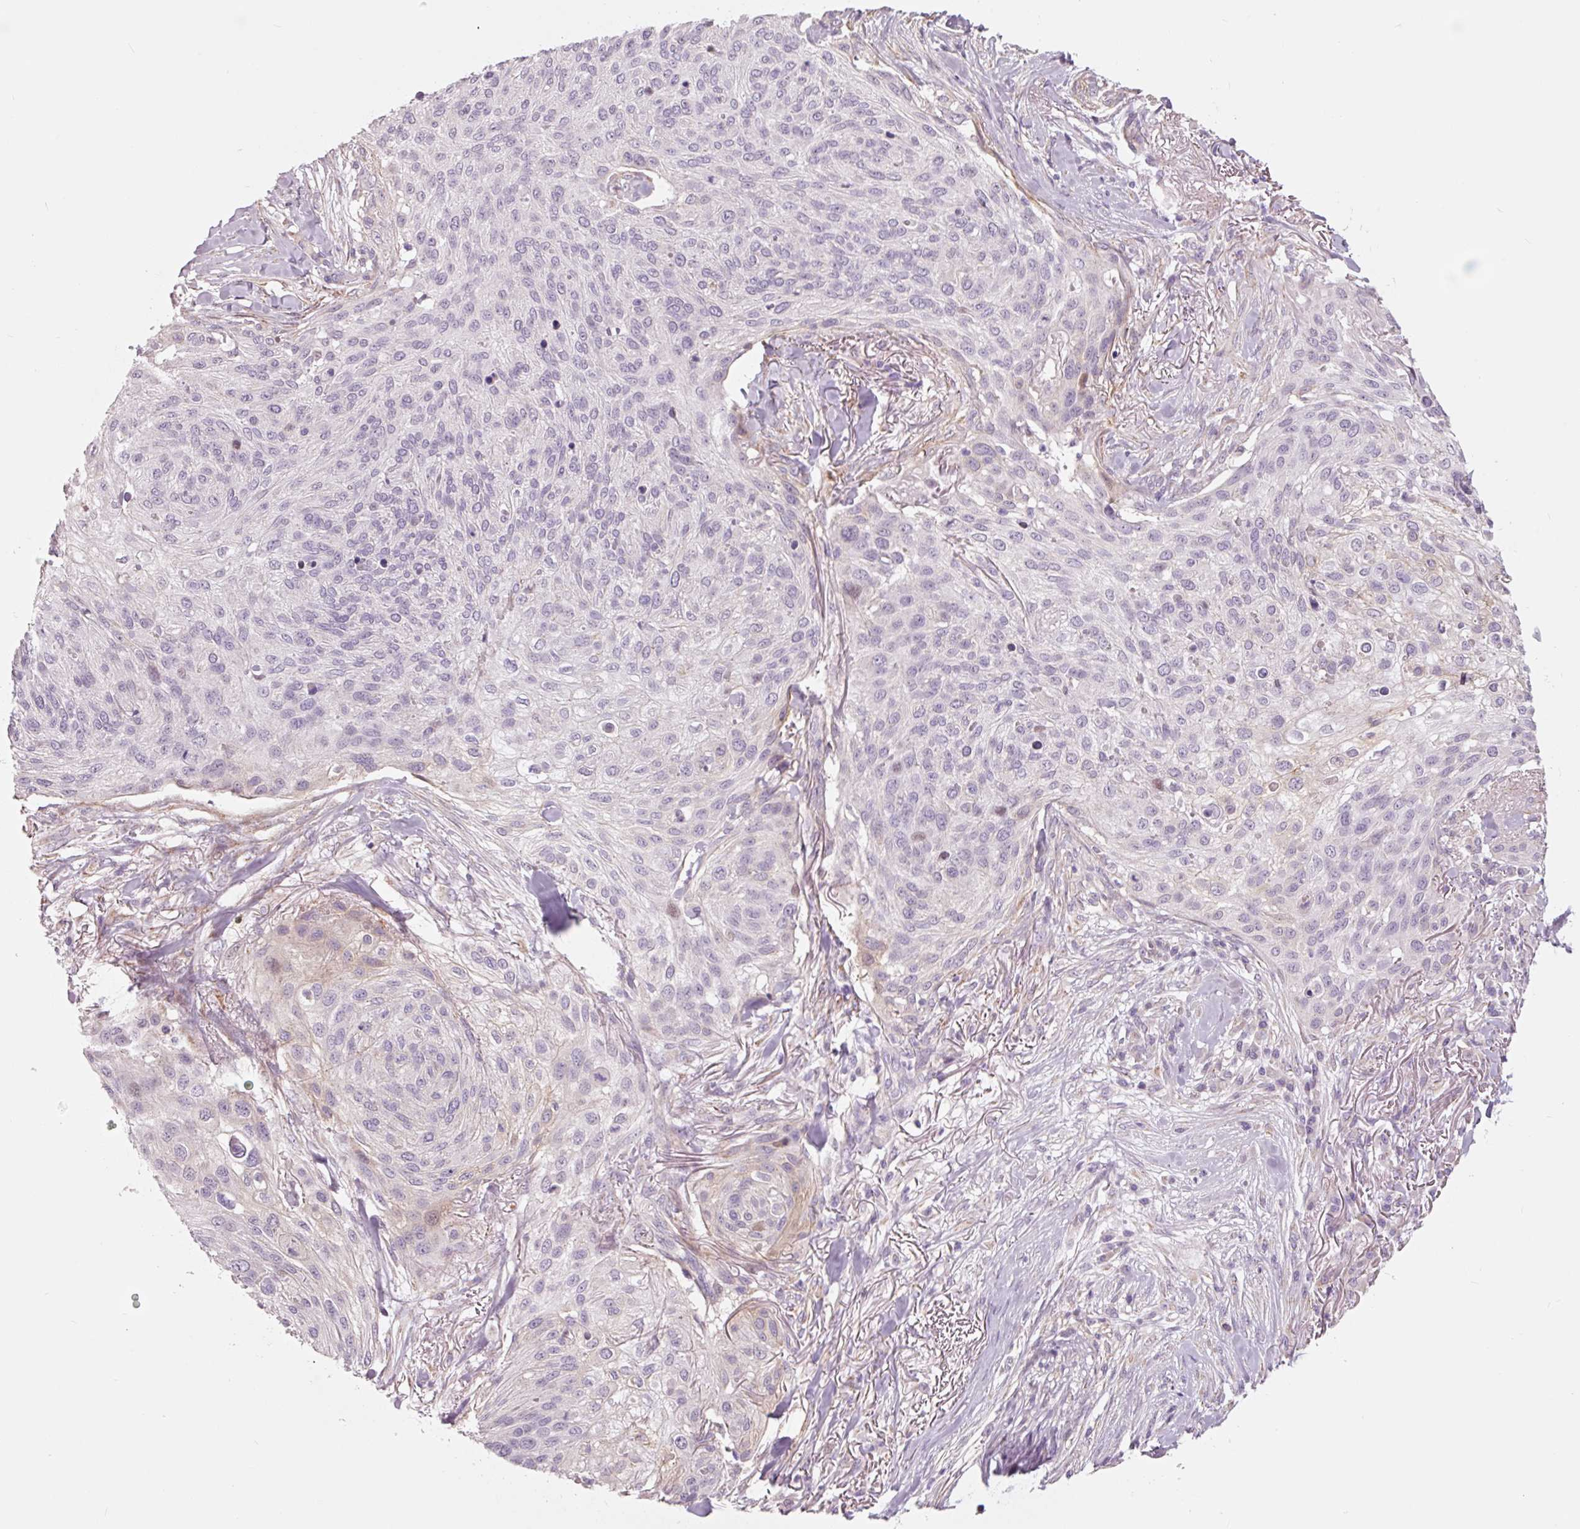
{"staining": {"intensity": "weak", "quantity": "<25%", "location": "cytoplasmic/membranous"}, "tissue": "skin cancer", "cell_type": "Tumor cells", "image_type": "cancer", "snomed": [{"axis": "morphology", "description": "Squamous cell carcinoma, NOS"}, {"axis": "topography", "description": "Skin"}], "caption": "IHC histopathology image of skin cancer (squamous cell carcinoma) stained for a protein (brown), which demonstrates no staining in tumor cells.", "gene": "DAPP1", "patient": {"sex": "female", "age": 87}}